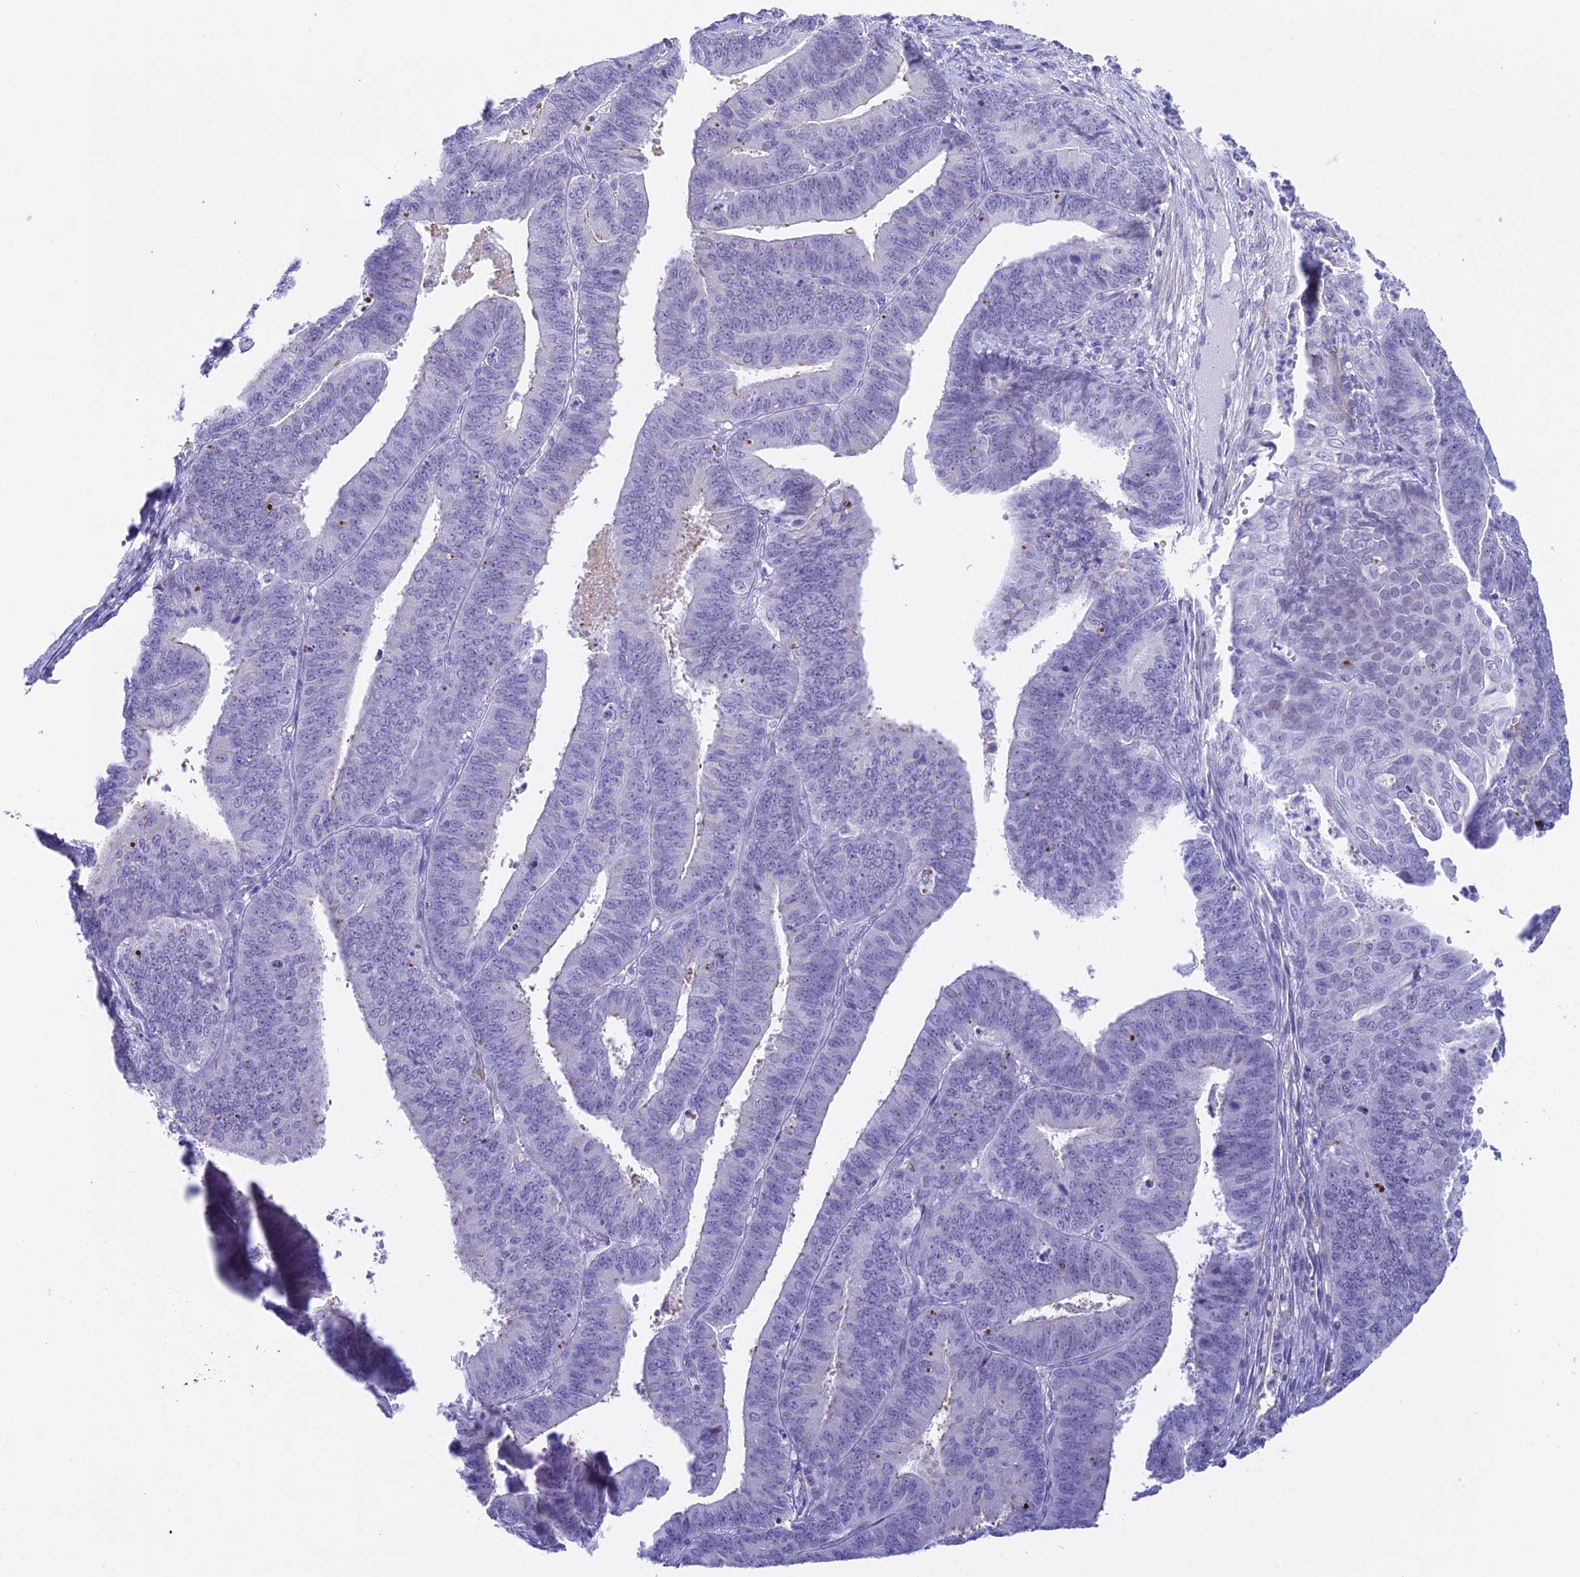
{"staining": {"intensity": "negative", "quantity": "none", "location": "none"}, "tissue": "endometrial cancer", "cell_type": "Tumor cells", "image_type": "cancer", "snomed": [{"axis": "morphology", "description": "Adenocarcinoma, NOS"}, {"axis": "topography", "description": "Endometrium"}], "caption": "Immunohistochemical staining of human endometrial cancer (adenocarcinoma) shows no significant positivity in tumor cells.", "gene": "CC2D2A", "patient": {"sex": "female", "age": 73}}